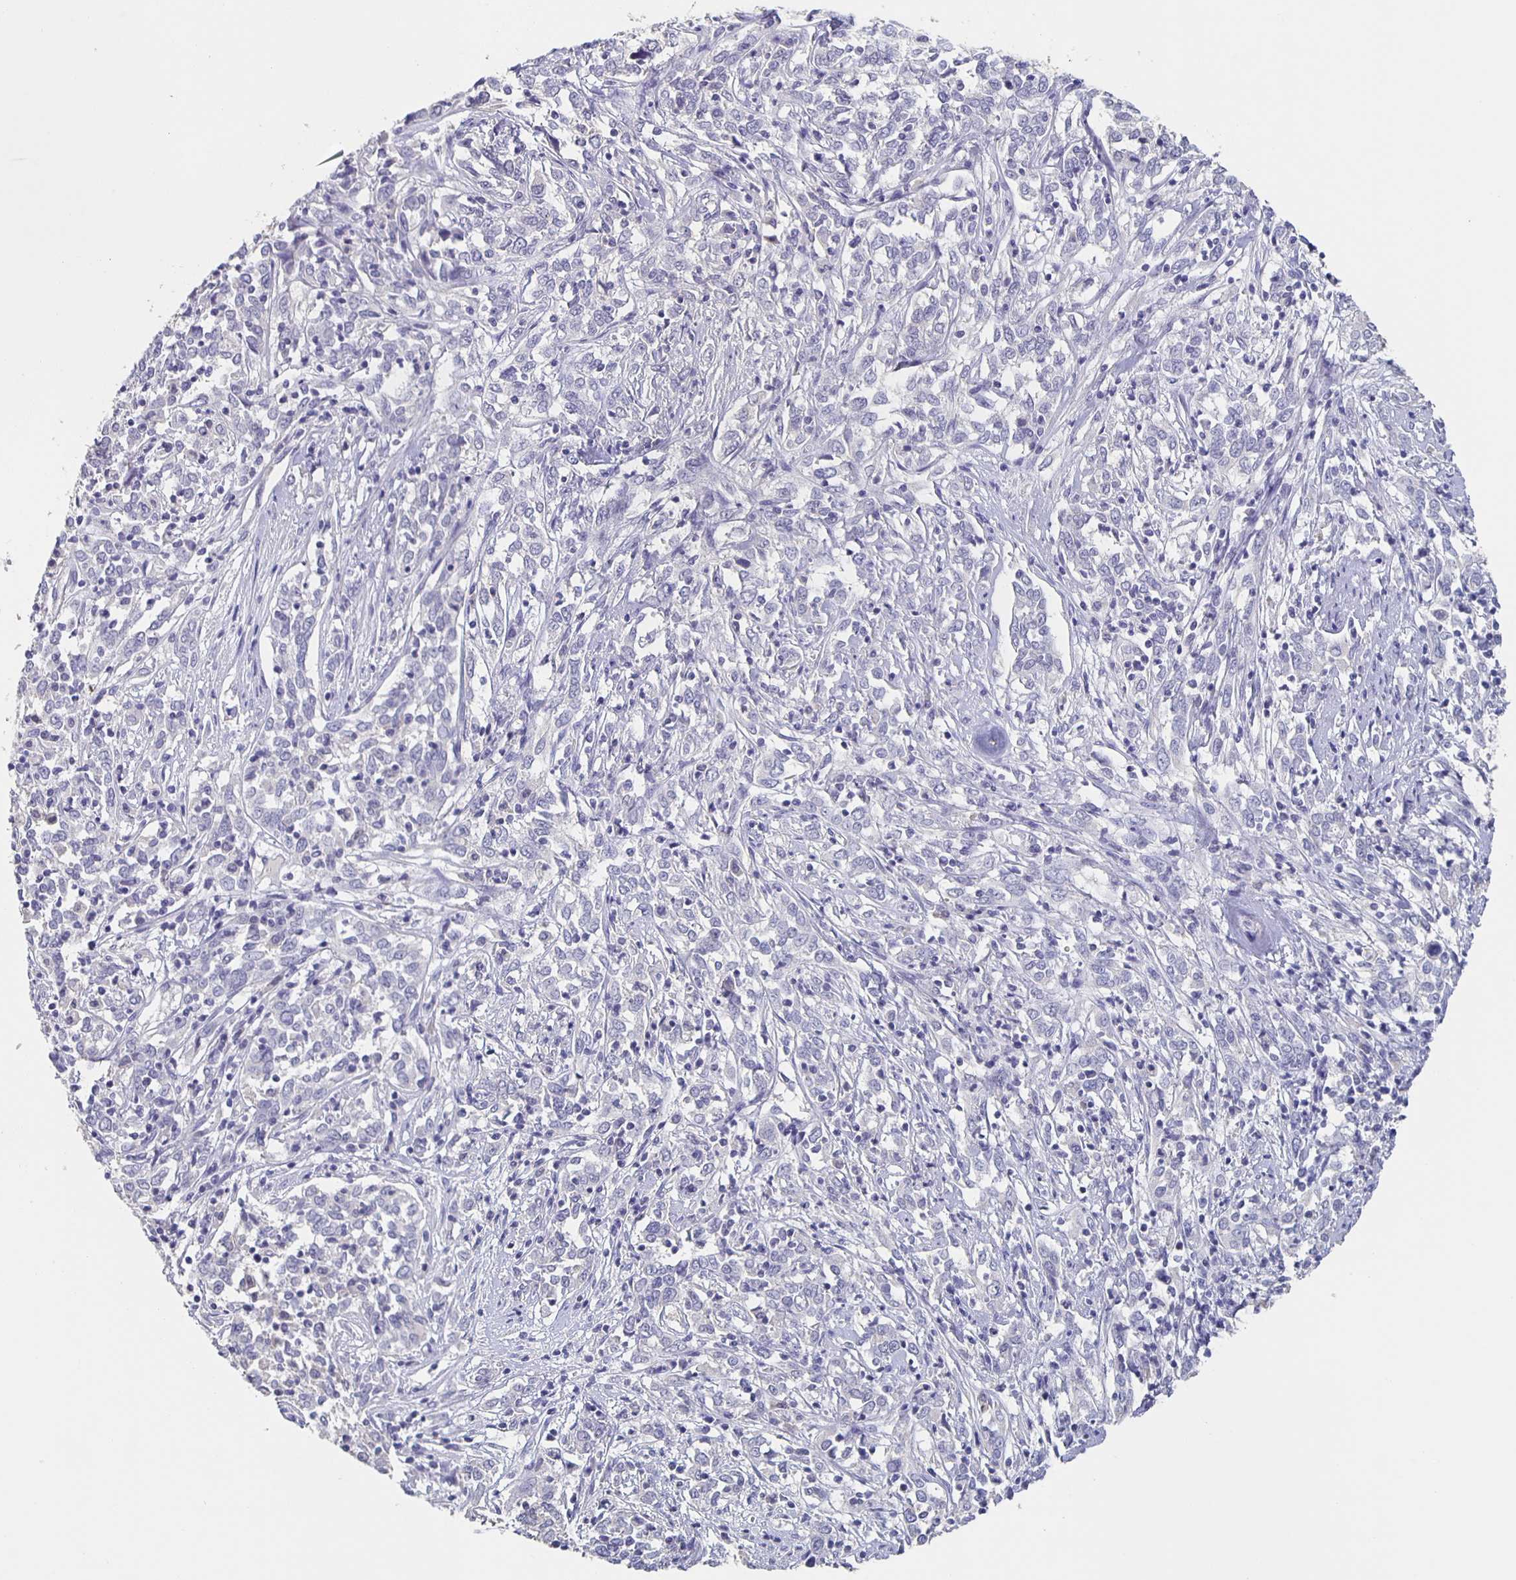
{"staining": {"intensity": "negative", "quantity": "none", "location": "none"}, "tissue": "cervical cancer", "cell_type": "Tumor cells", "image_type": "cancer", "snomed": [{"axis": "morphology", "description": "Adenocarcinoma, NOS"}, {"axis": "topography", "description": "Cervix"}], "caption": "Tumor cells show no significant staining in cervical adenocarcinoma.", "gene": "CACNA2D2", "patient": {"sex": "female", "age": 40}}